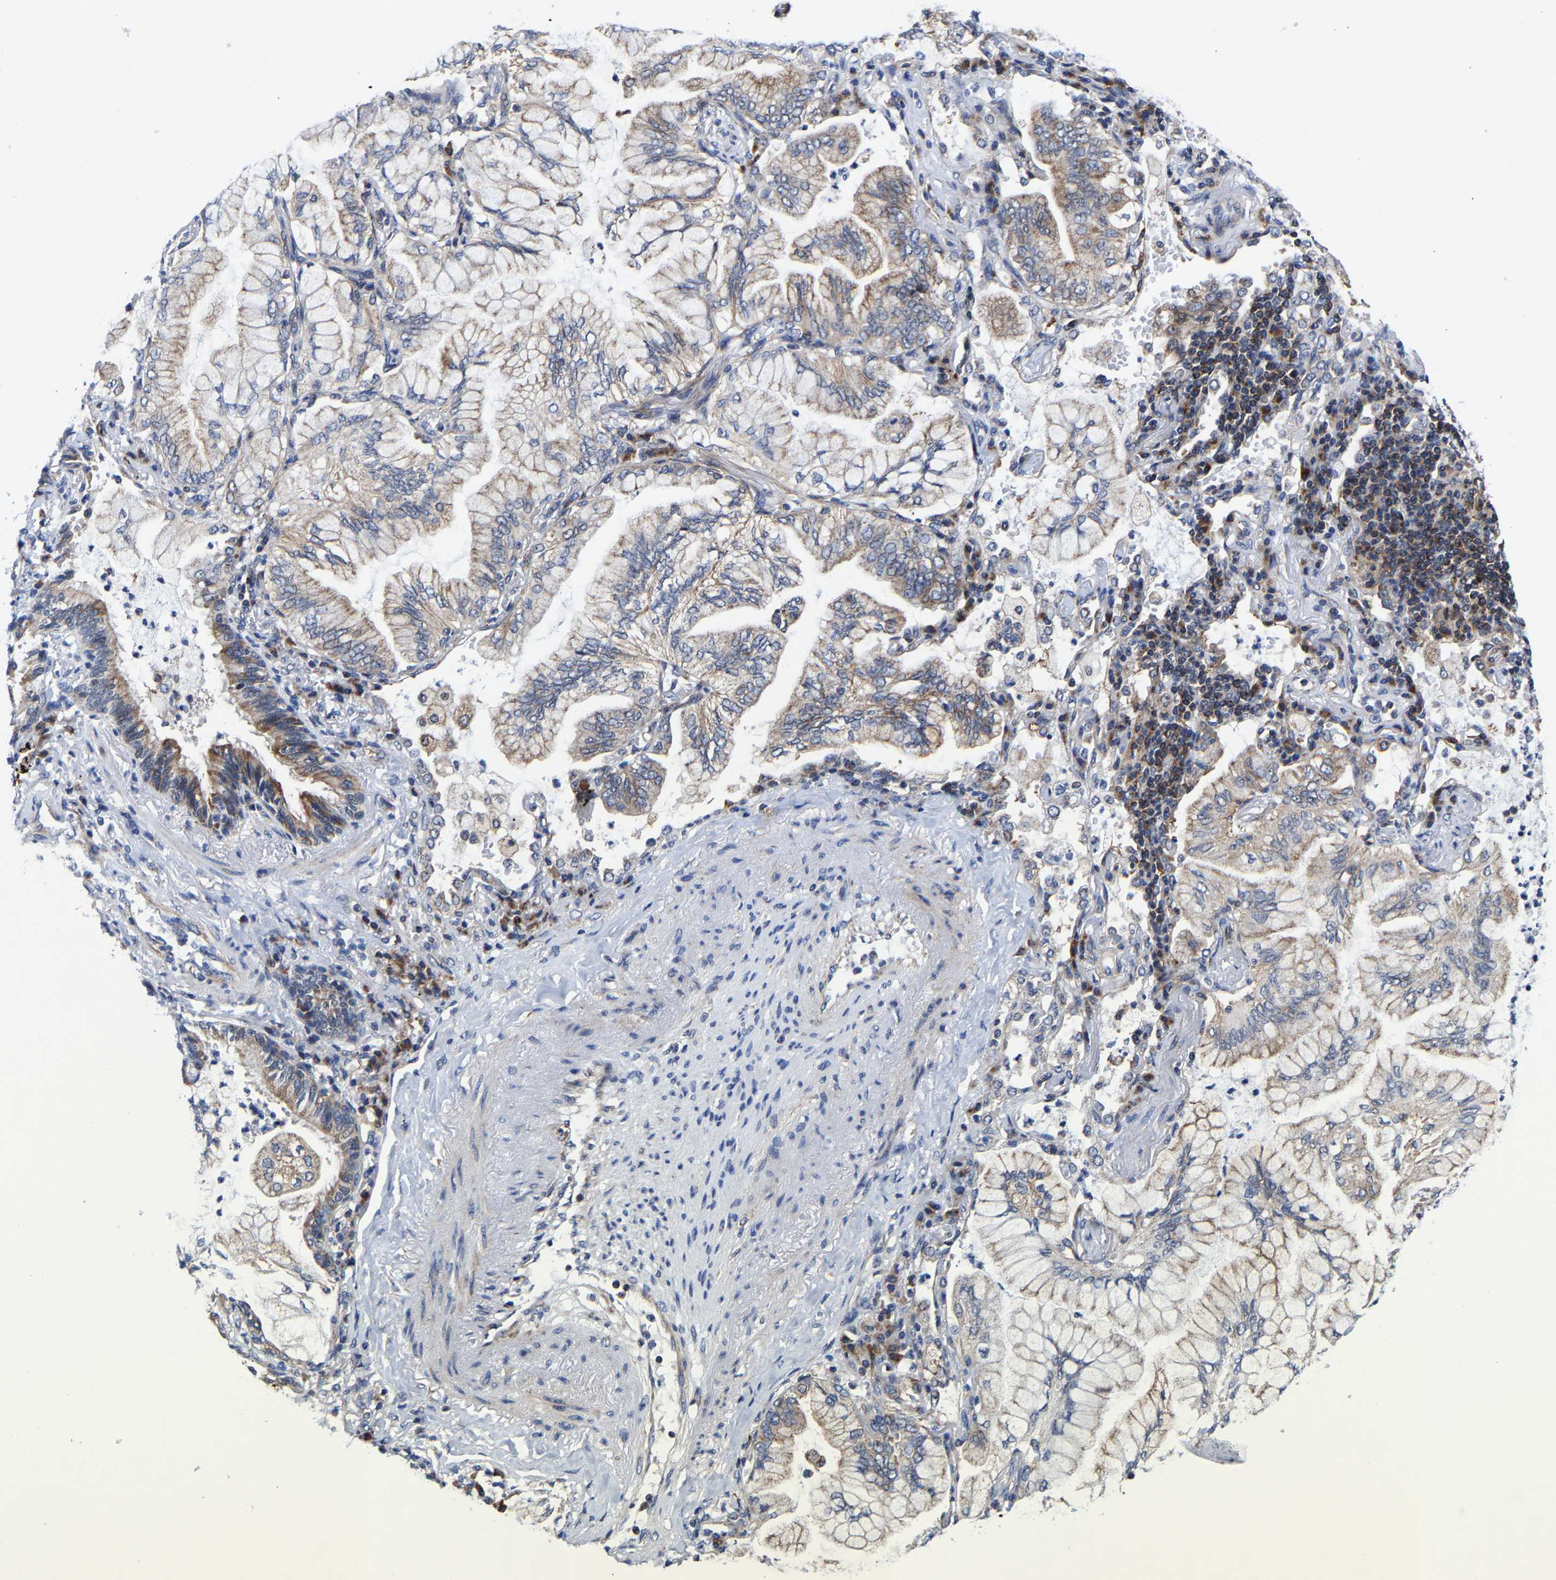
{"staining": {"intensity": "weak", "quantity": "25%-75%", "location": "cytoplasmic/membranous"}, "tissue": "lung cancer", "cell_type": "Tumor cells", "image_type": "cancer", "snomed": [{"axis": "morphology", "description": "Adenocarcinoma, NOS"}, {"axis": "topography", "description": "Lung"}], "caption": "IHC of human lung adenocarcinoma shows low levels of weak cytoplasmic/membranous expression in approximately 25%-75% of tumor cells. (IHC, brightfield microscopy, high magnification).", "gene": "PFKFB3", "patient": {"sex": "female", "age": 70}}